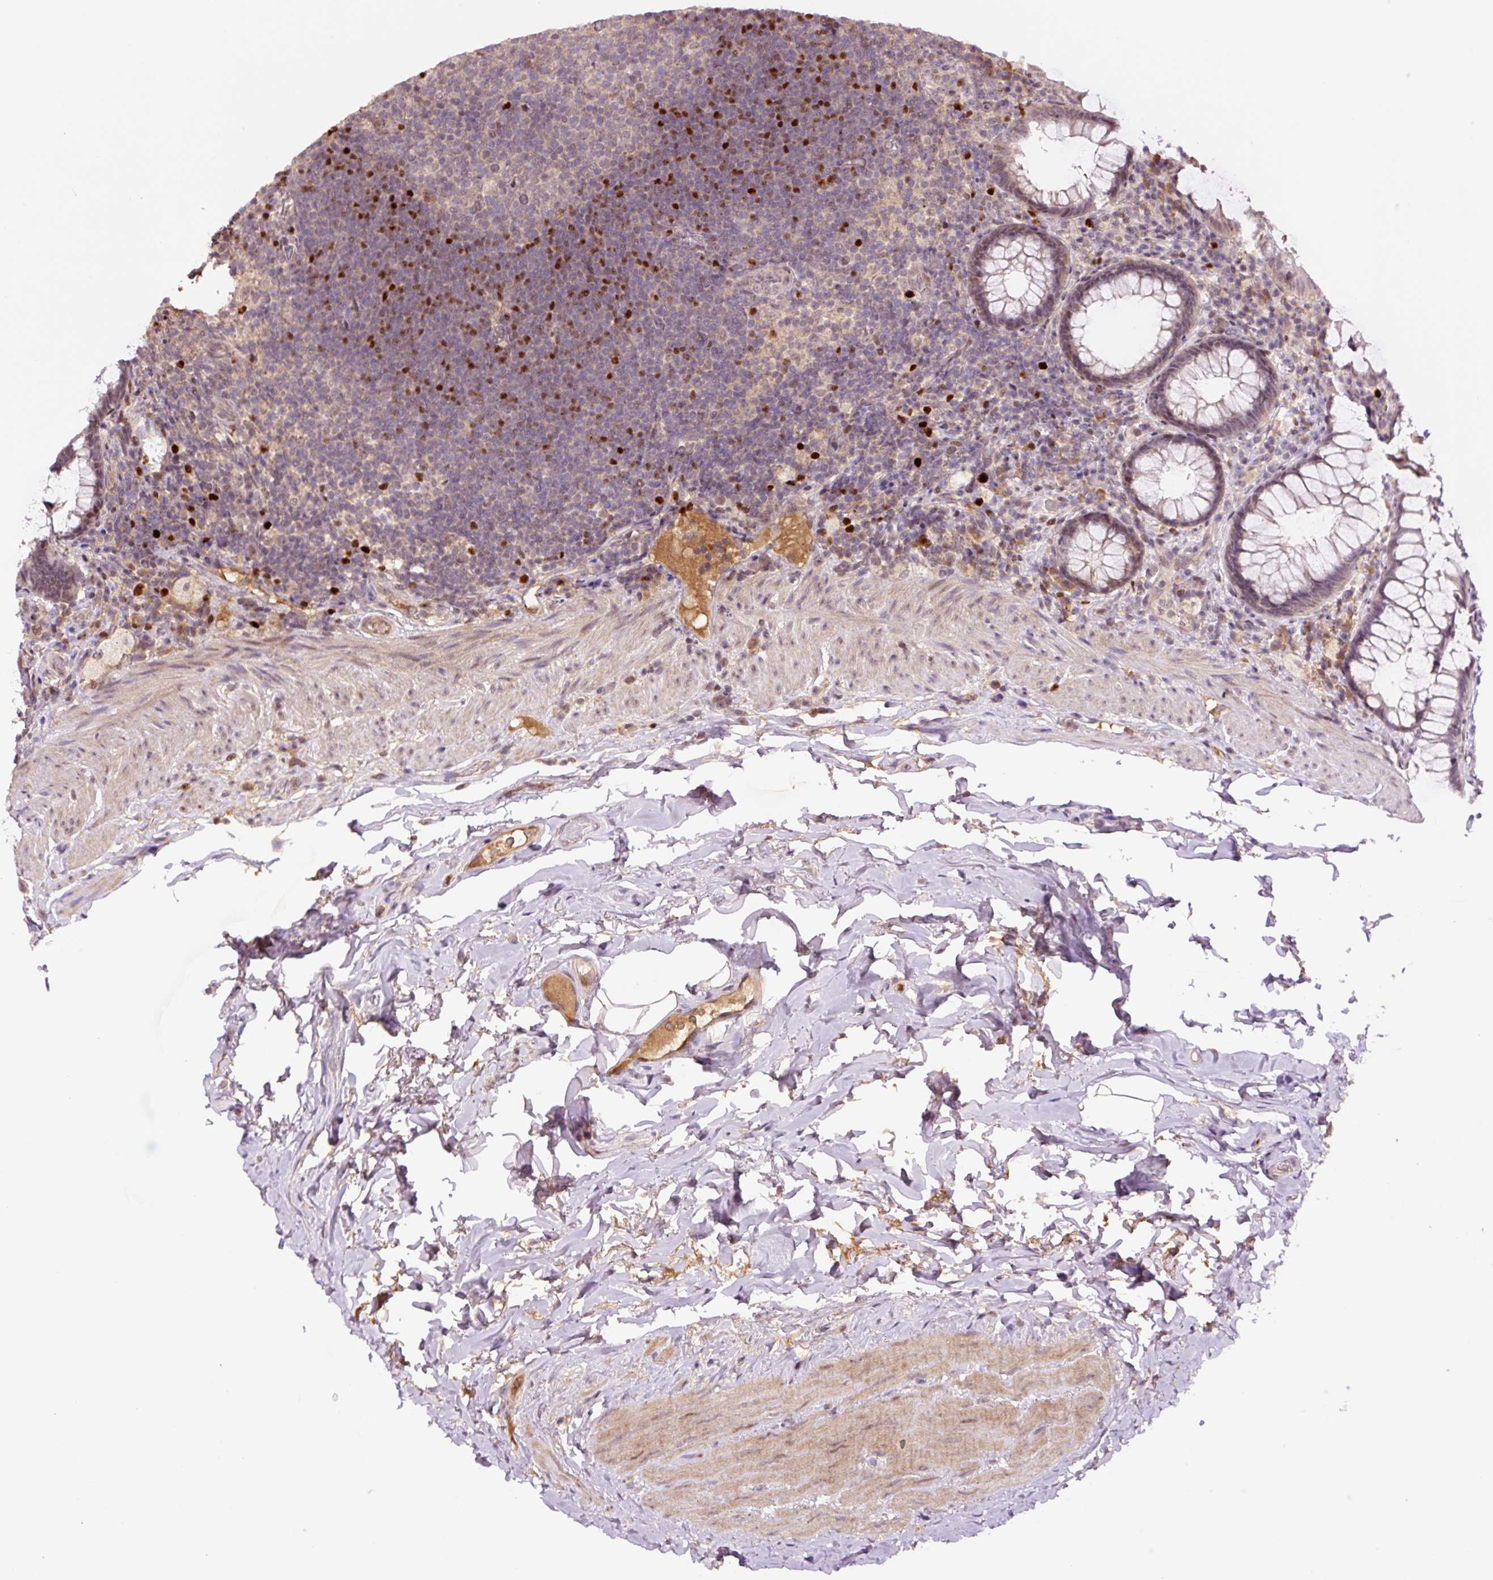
{"staining": {"intensity": "weak", "quantity": ">75%", "location": "cytoplasmic/membranous,nuclear"}, "tissue": "rectum", "cell_type": "Glandular cells", "image_type": "normal", "snomed": [{"axis": "morphology", "description": "Normal tissue, NOS"}, {"axis": "topography", "description": "Rectum"}], "caption": "About >75% of glandular cells in unremarkable human rectum exhibit weak cytoplasmic/membranous,nuclear protein positivity as visualized by brown immunohistochemical staining.", "gene": "DPPA4", "patient": {"sex": "female", "age": 69}}